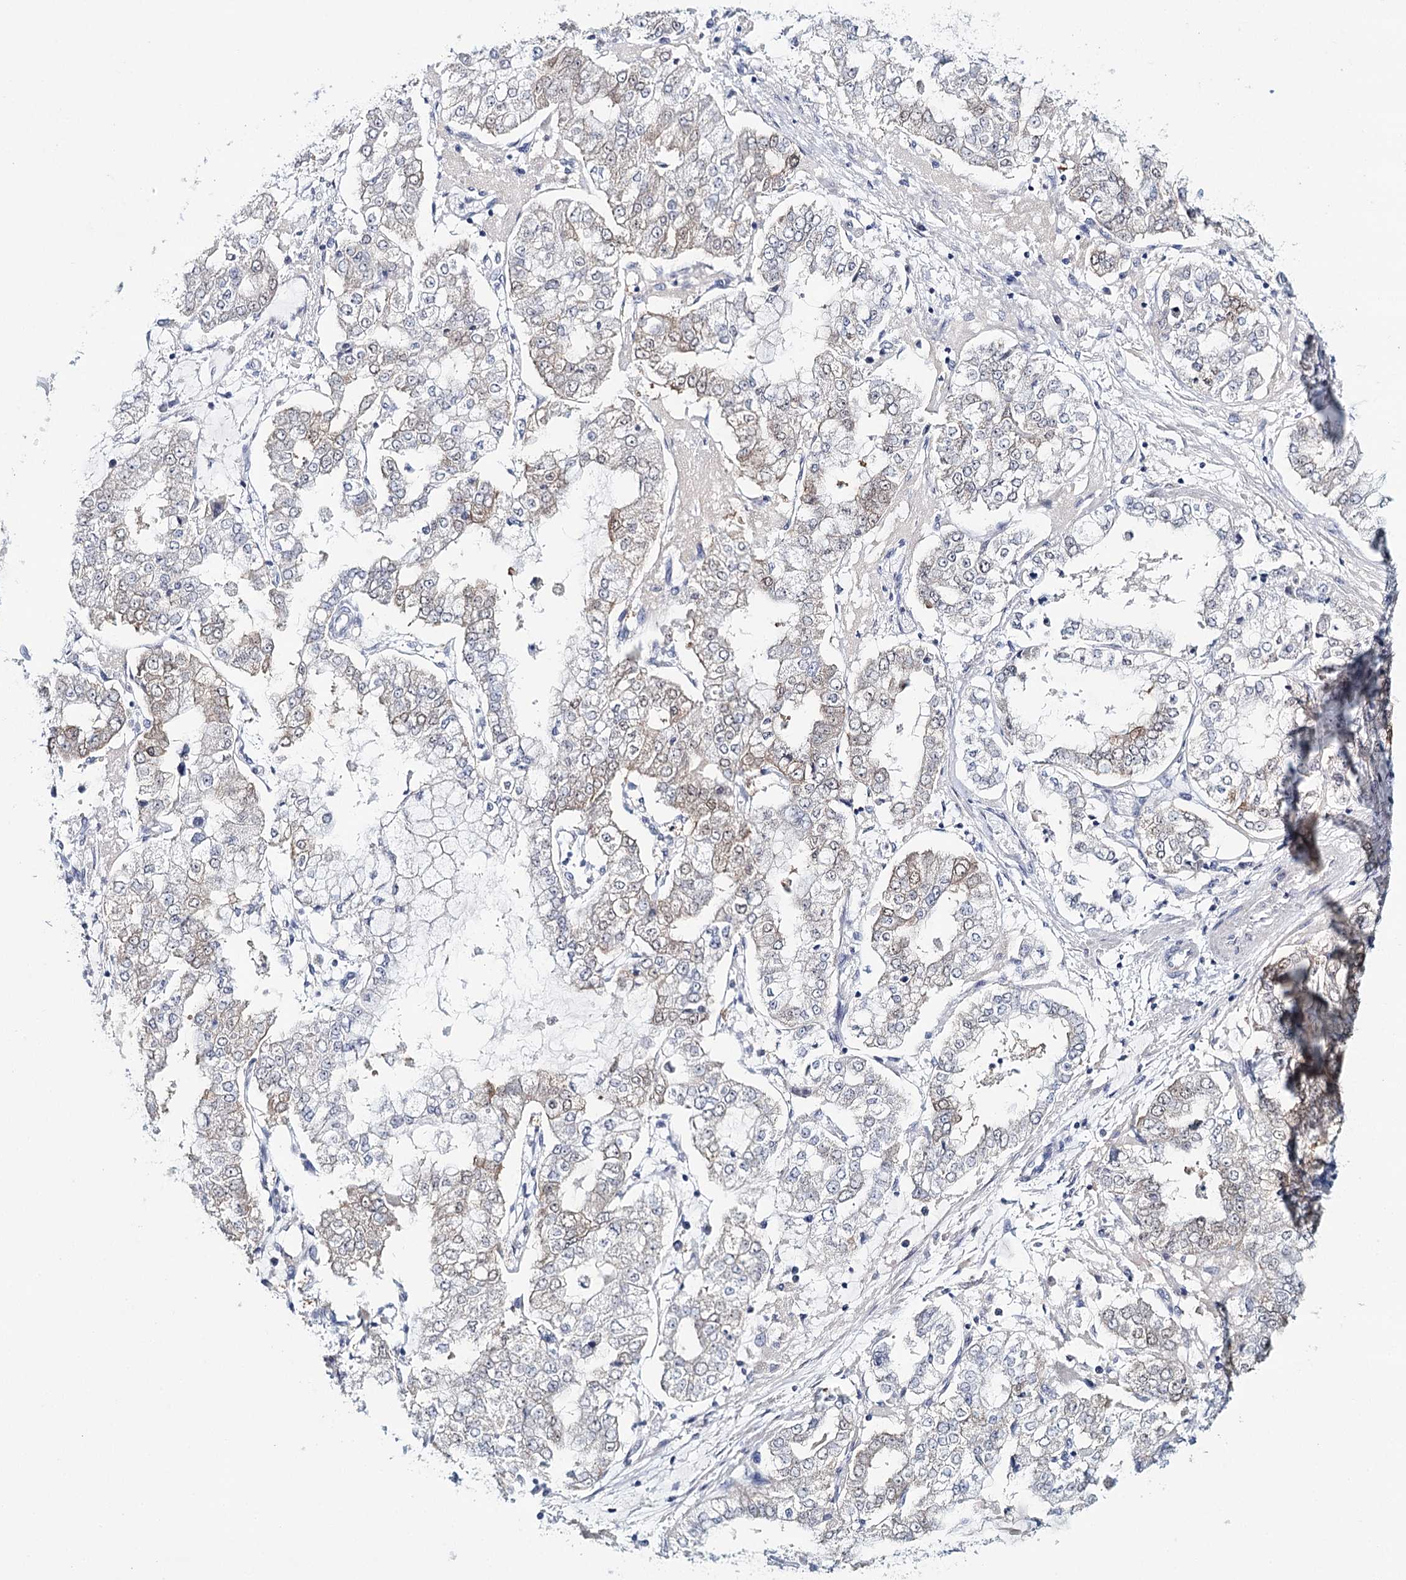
{"staining": {"intensity": "weak", "quantity": "<25%", "location": "cytoplasmic/membranous"}, "tissue": "stomach cancer", "cell_type": "Tumor cells", "image_type": "cancer", "snomed": [{"axis": "morphology", "description": "Adenocarcinoma, NOS"}, {"axis": "topography", "description": "Stomach"}], "caption": "High power microscopy micrograph of an immunohistochemistry (IHC) photomicrograph of stomach adenocarcinoma, revealing no significant staining in tumor cells. (Stains: DAB (3,3'-diaminobenzidine) immunohistochemistry with hematoxylin counter stain, Microscopy: brightfield microscopy at high magnification).", "gene": "HSPA4L", "patient": {"sex": "male", "age": 76}}